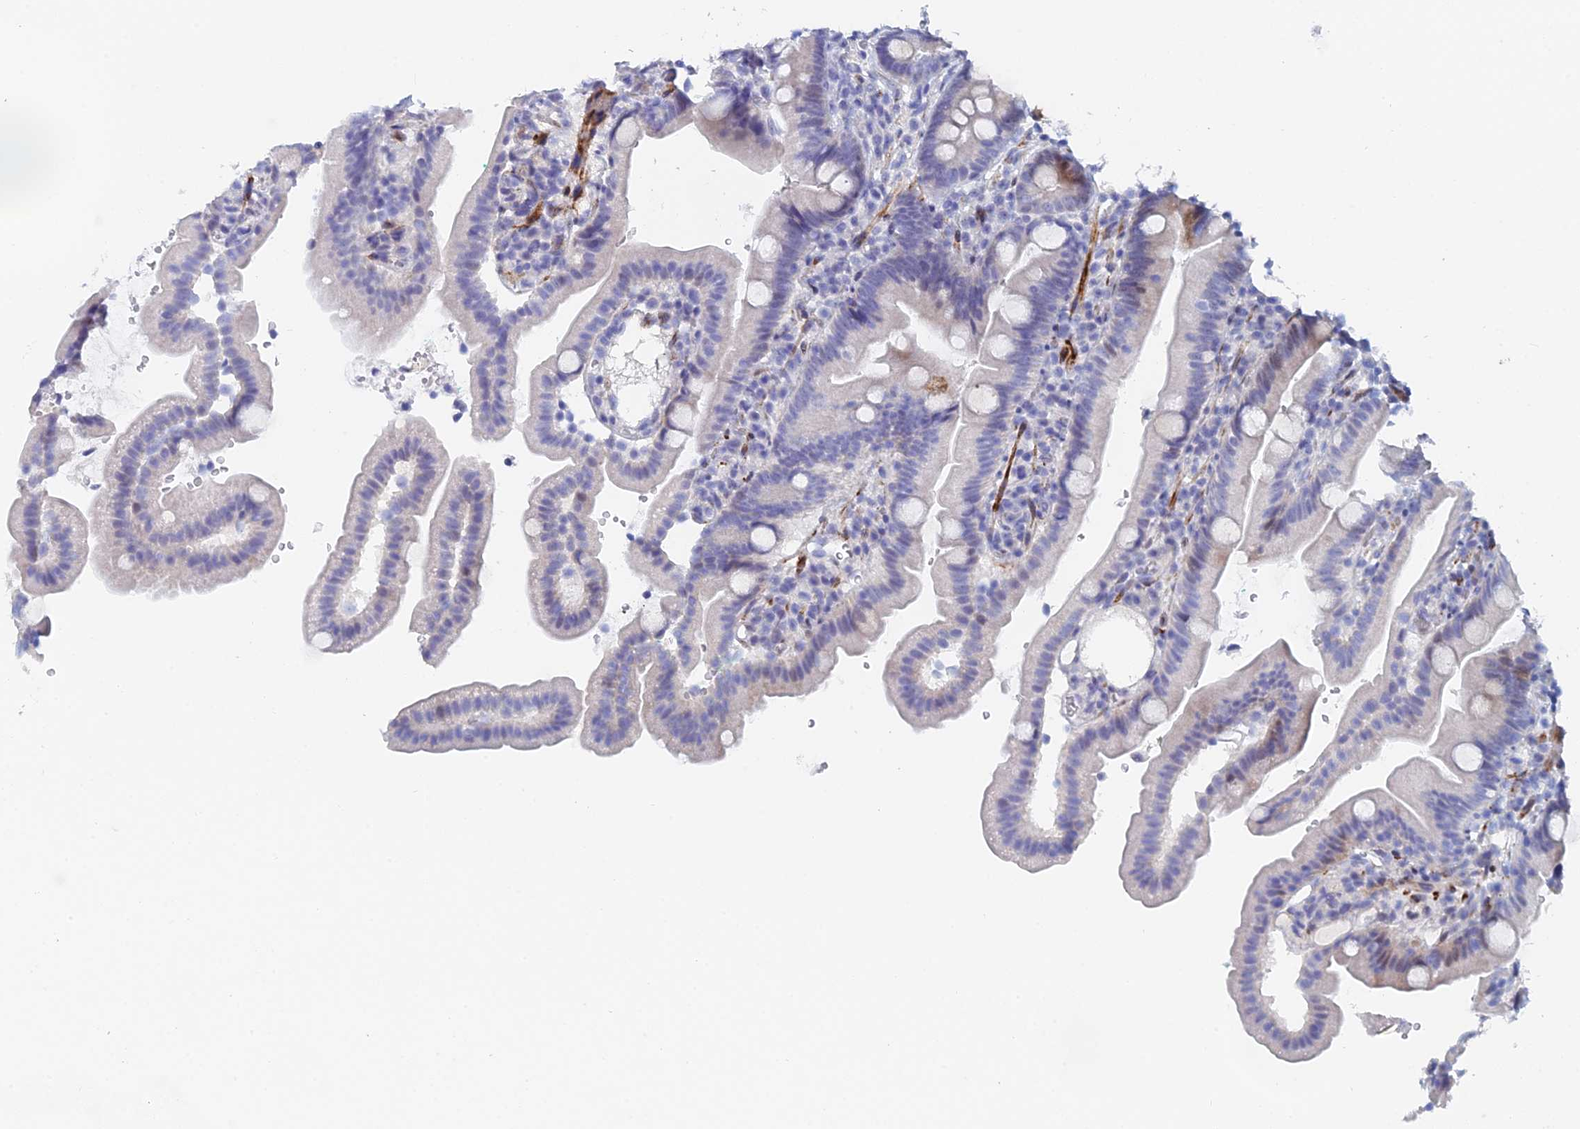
{"staining": {"intensity": "negative", "quantity": "none", "location": "none"}, "tissue": "duodenum", "cell_type": "Glandular cells", "image_type": "normal", "snomed": [{"axis": "morphology", "description": "Normal tissue, NOS"}, {"axis": "topography", "description": "Duodenum"}], "caption": "Immunohistochemistry (IHC) photomicrograph of normal duodenum: duodenum stained with DAB (3,3'-diaminobenzidine) displays no significant protein positivity in glandular cells. (DAB immunohistochemistry (IHC) with hematoxylin counter stain).", "gene": "DRGX", "patient": {"sex": "female", "age": 67}}